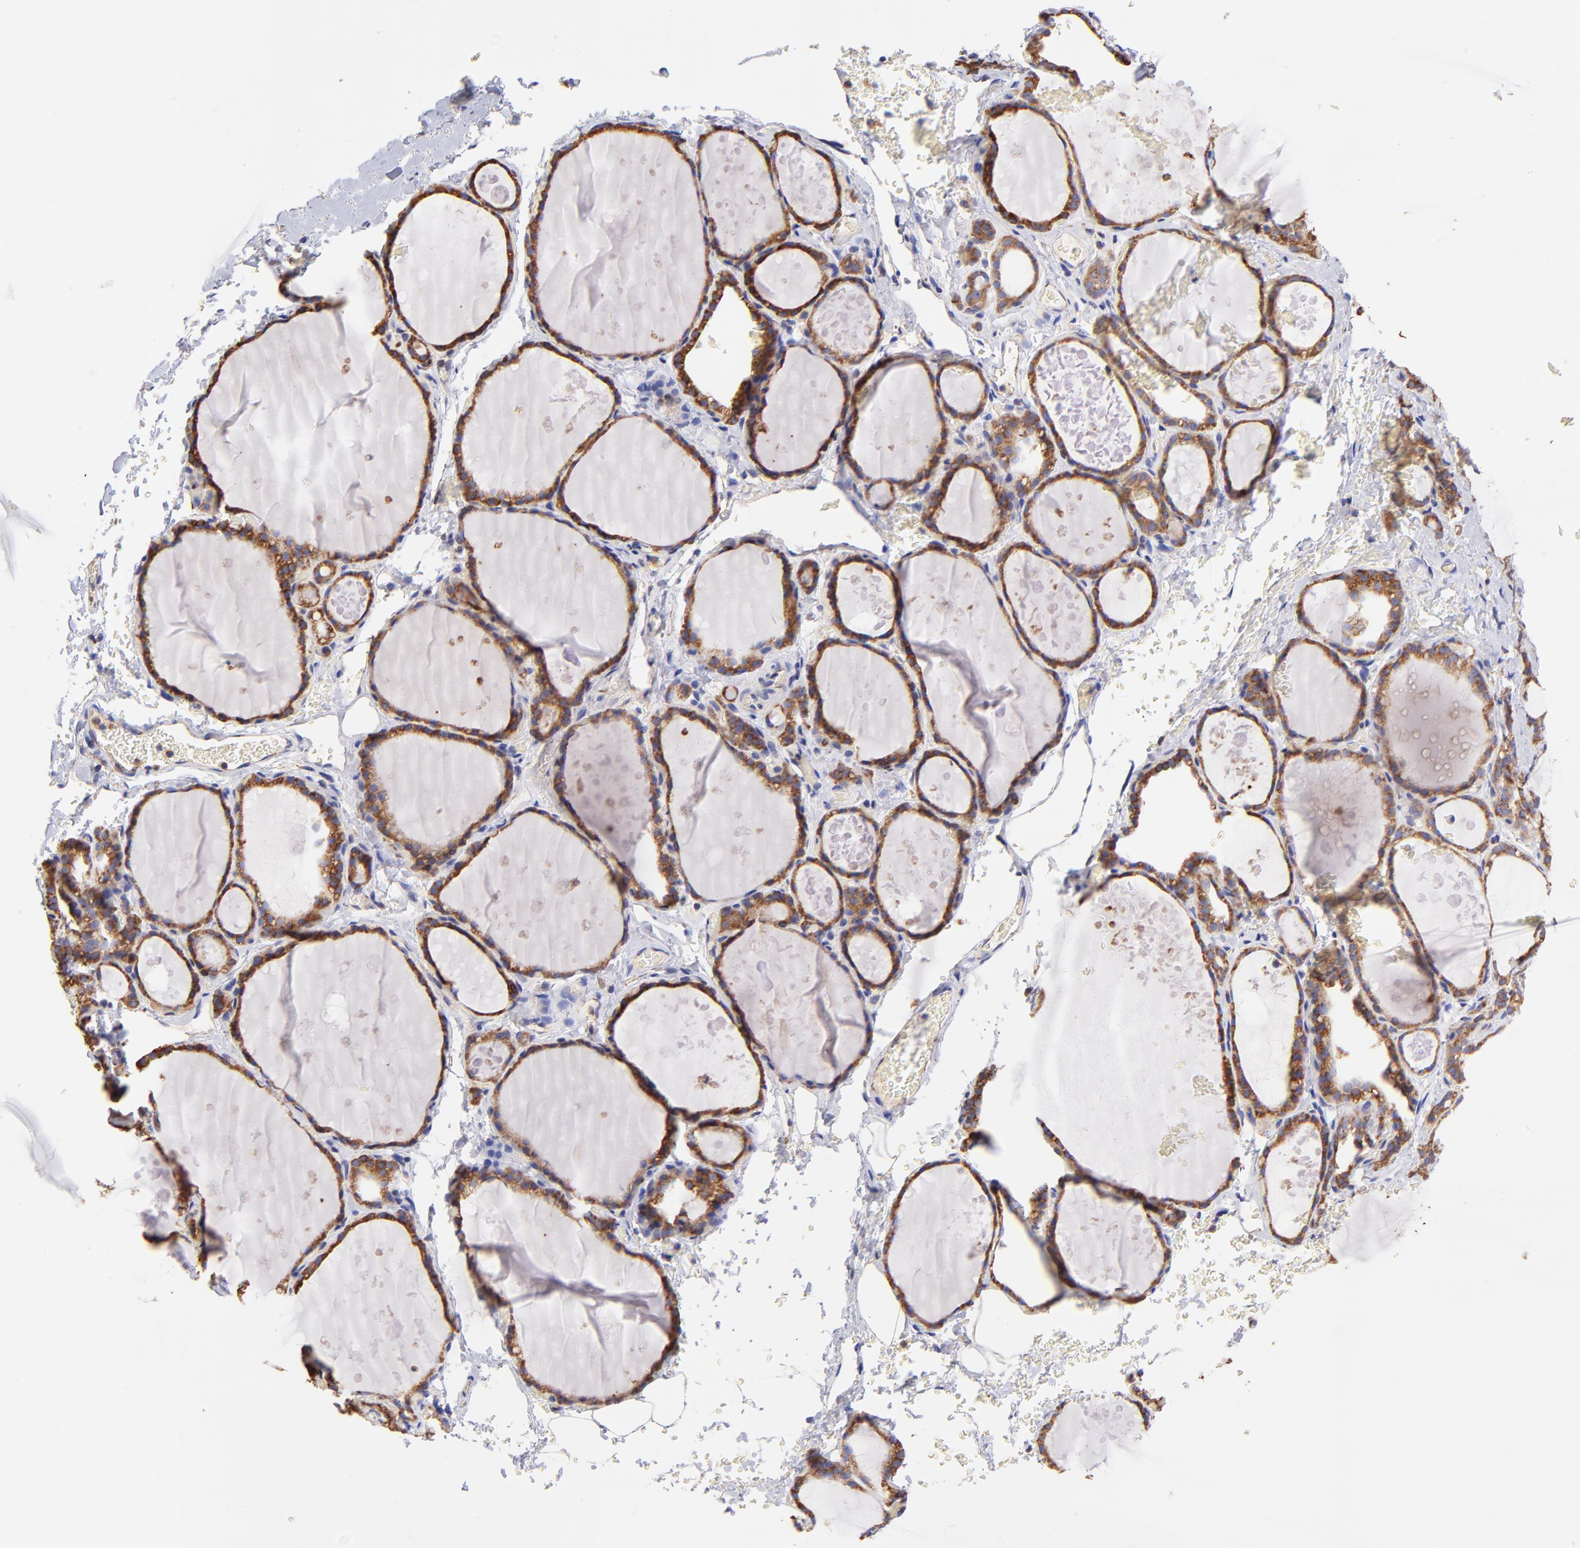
{"staining": {"intensity": "moderate", "quantity": ">75%", "location": "cytoplasmic/membranous"}, "tissue": "thyroid gland", "cell_type": "Glandular cells", "image_type": "normal", "snomed": [{"axis": "morphology", "description": "Normal tissue, NOS"}, {"axis": "topography", "description": "Thyroid gland"}], "caption": "A medium amount of moderate cytoplasmic/membranous expression is seen in about >75% of glandular cells in unremarkable thyroid gland. (brown staining indicates protein expression, while blue staining denotes nuclei).", "gene": "PREX1", "patient": {"sex": "male", "age": 61}}